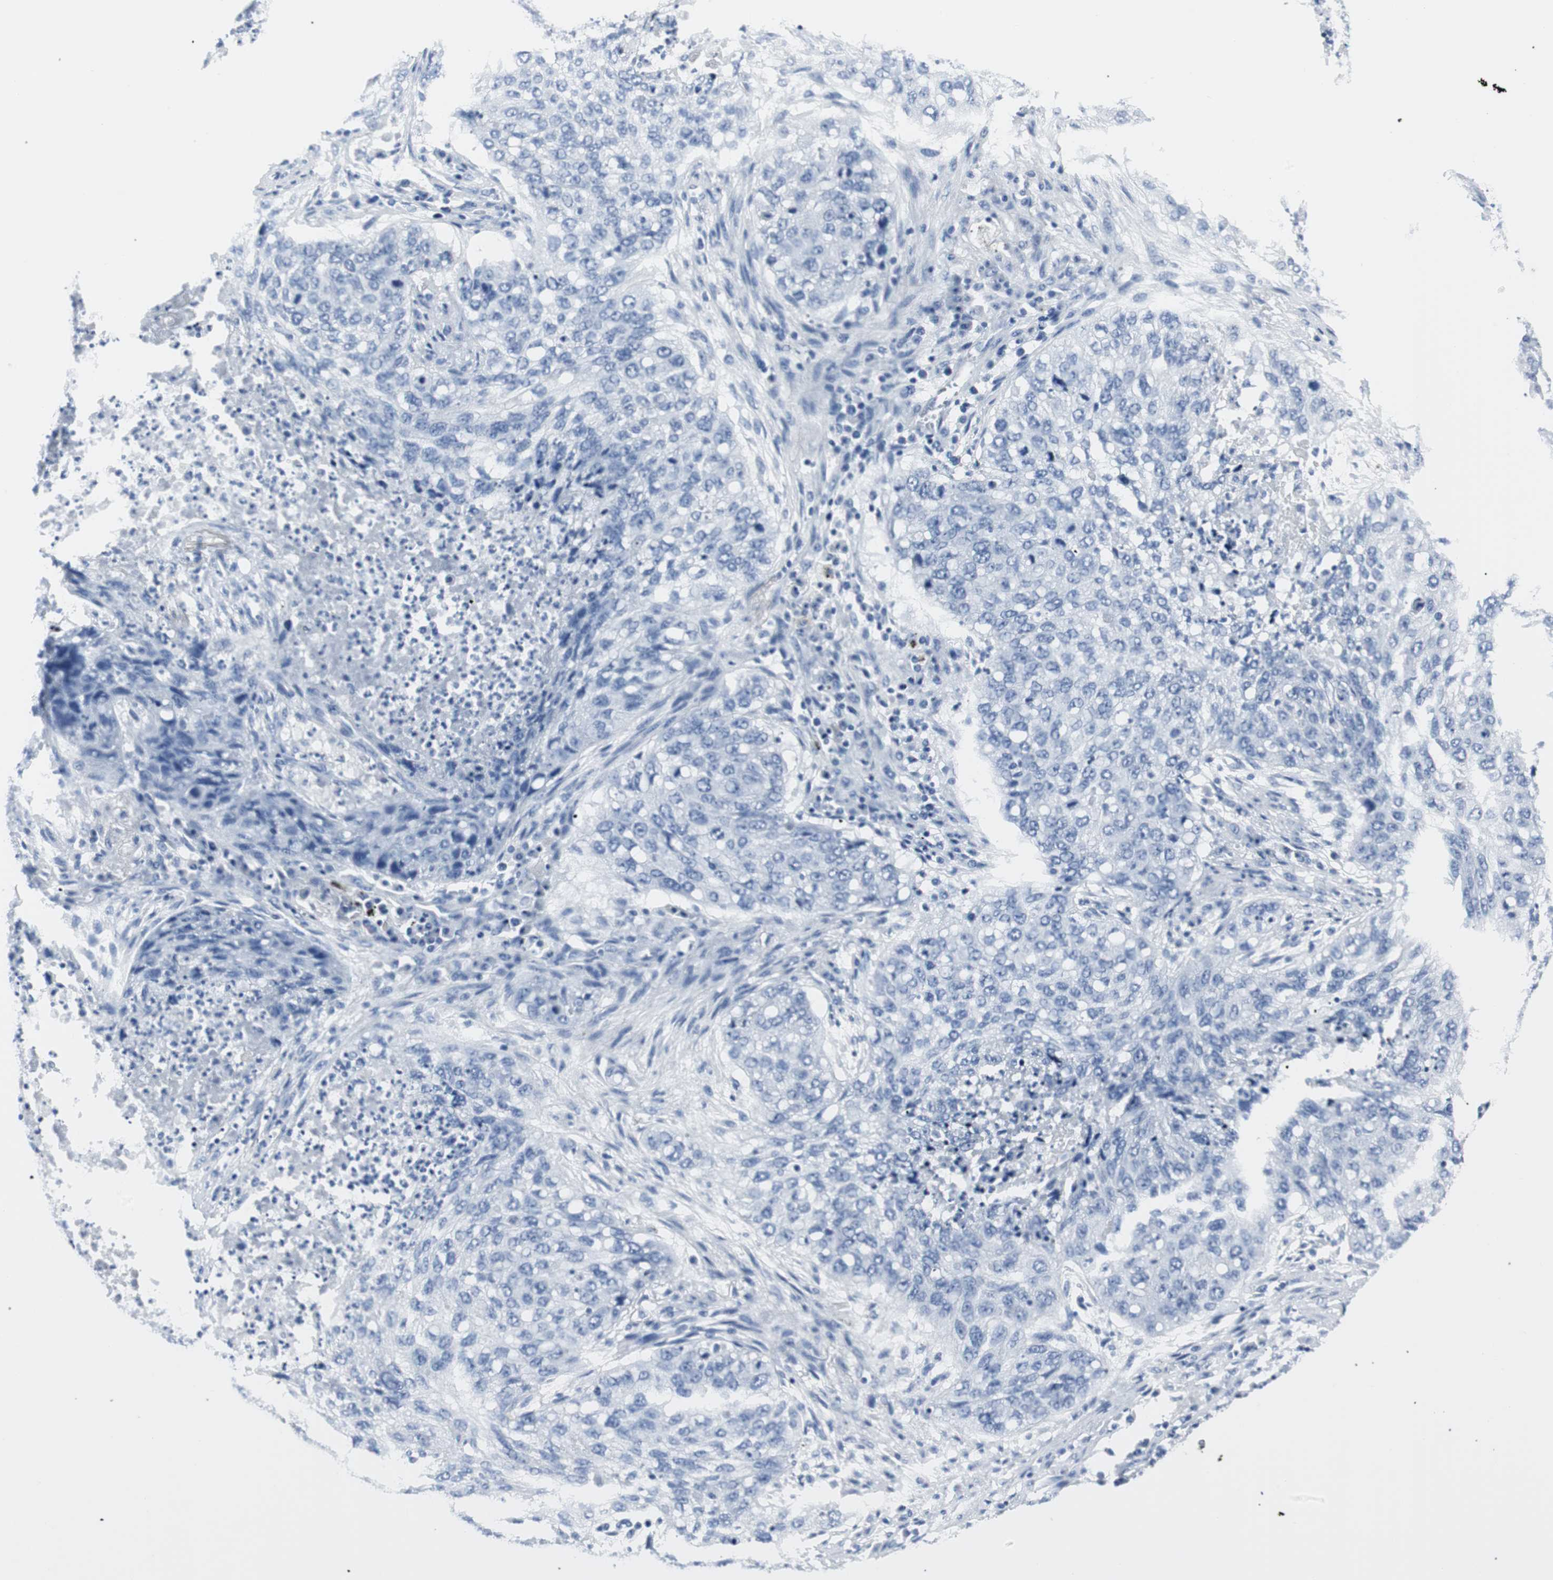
{"staining": {"intensity": "negative", "quantity": "none", "location": "none"}, "tissue": "lung cancer", "cell_type": "Tumor cells", "image_type": "cancer", "snomed": [{"axis": "morphology", "description": "Squamous cell carcinoma, NOS"}, {"axis": "topography", "description": "Lung"}], "caption": "Immunohistochemistry (IHC) micrograph of lung cancer stained for a protein (brown), which exhibits no expression in tumor cells.", "gene": "GAP43", "patient": {"sex": "female", "age": 63}}